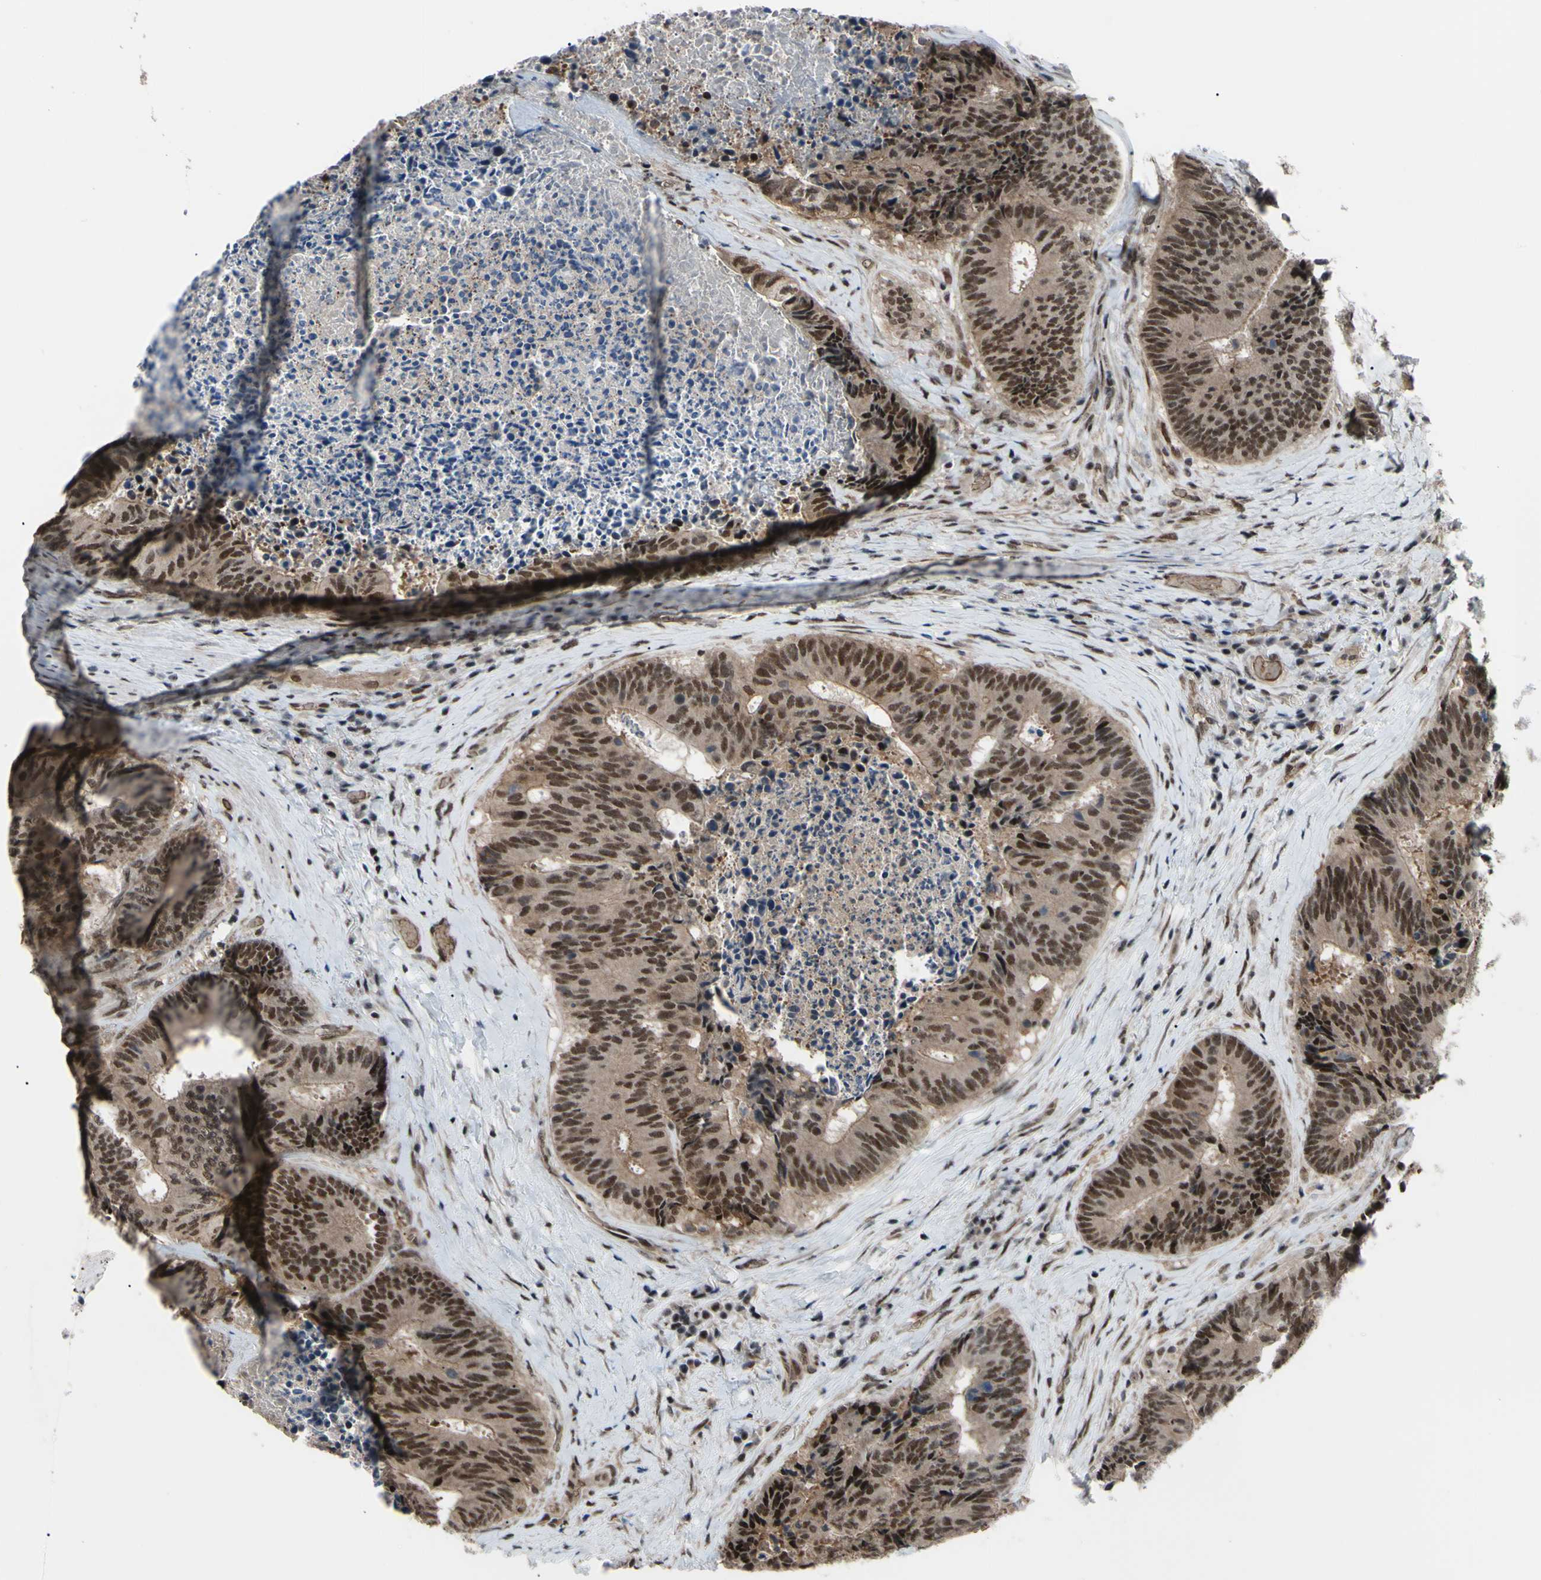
{"staining": {"intensity": "moderate", "quantity": ">75%", "location": "nuclear"}, "tissue": "colorectal cancer", "cell_type": "Tumor cells", "image_type": "cancer", "snomed": [{"axis": "morphology", "description": "Adenocarcinoma, NOS"}, {"axis": "topography", "description": "Rectum"}], "caption": "A photomicrograph of human adenocarcinoma (colorectal) stained for a protein demonstrates moderate nuclear brown staining in tumor cells.", "gene": "THAP12", "patient": {"sex": "male", "age": 72}}